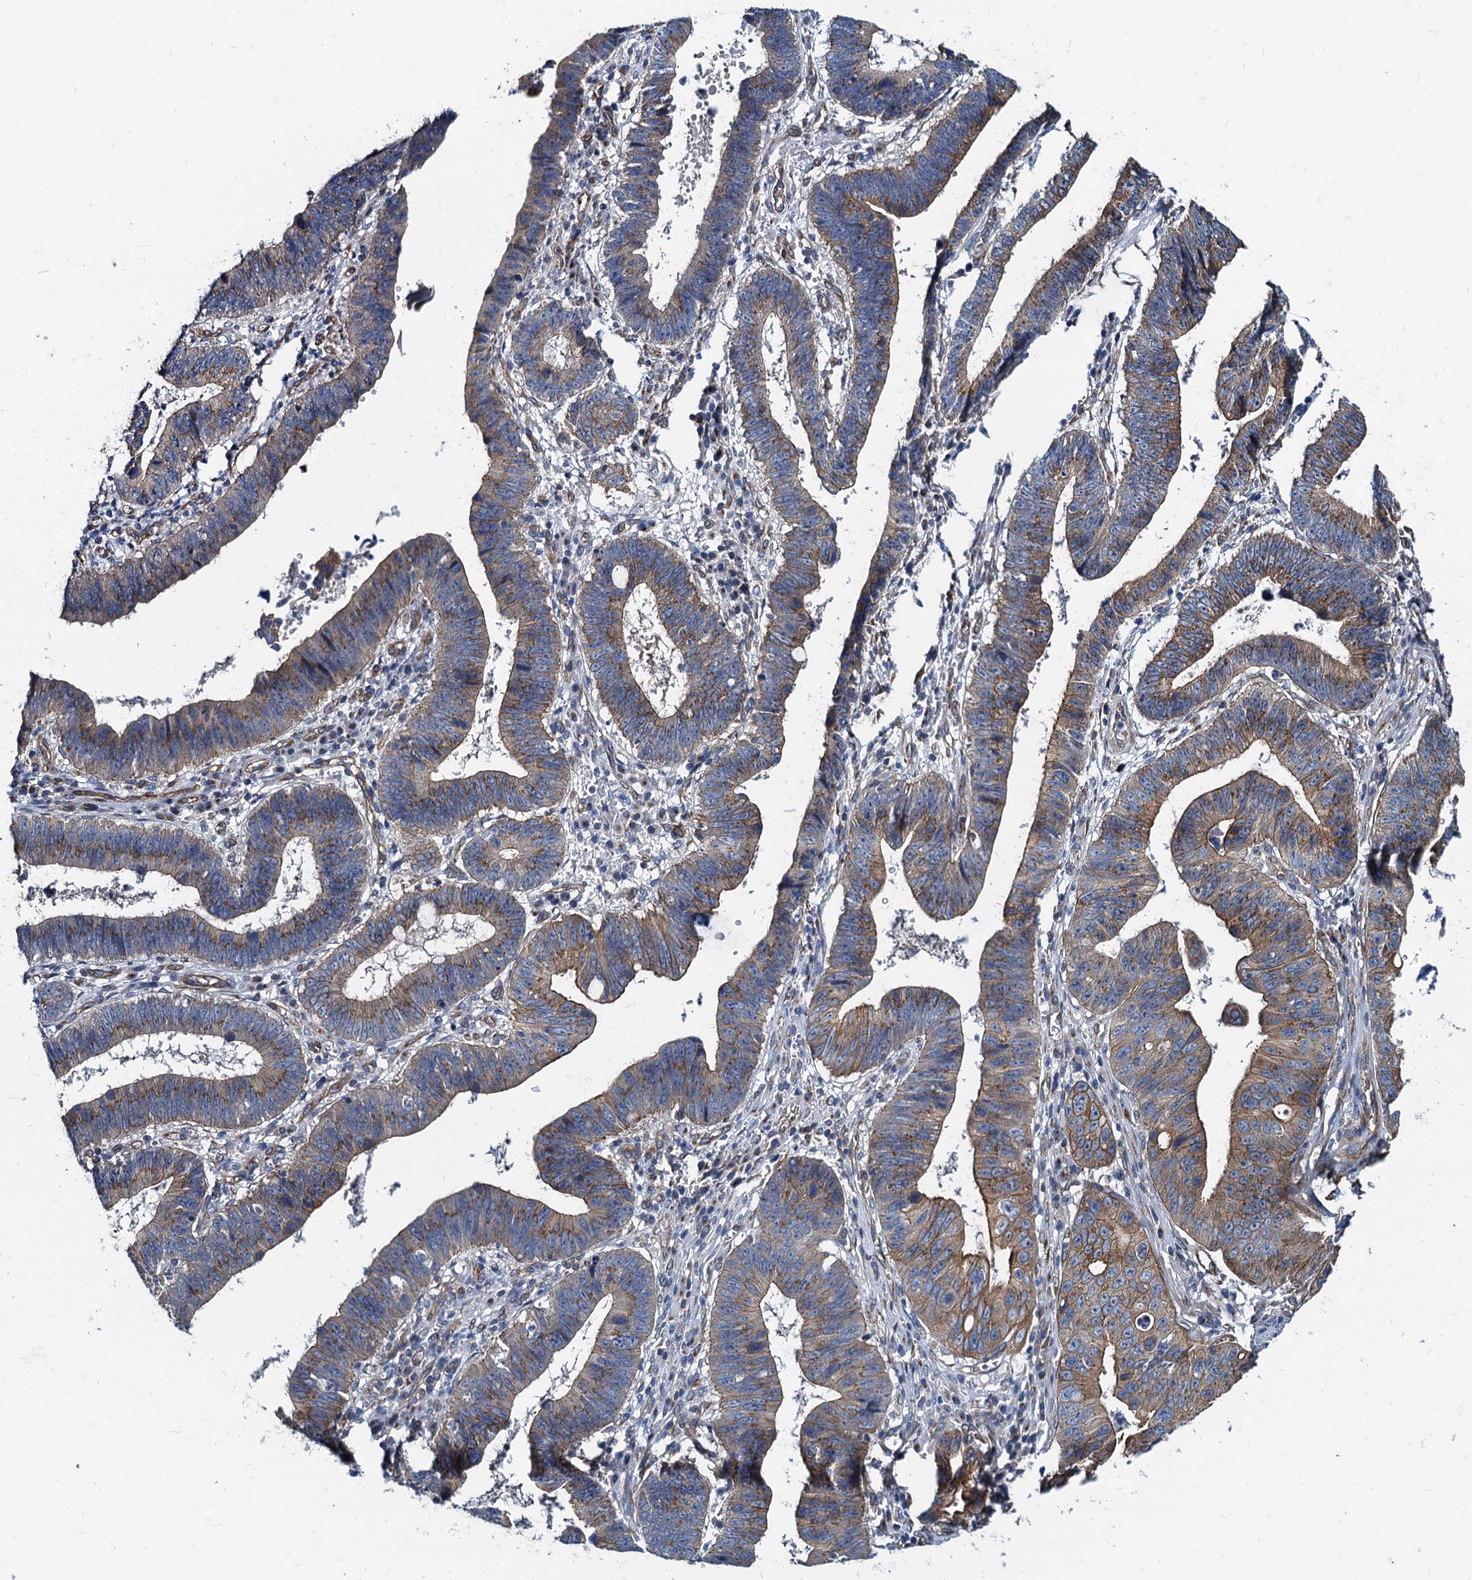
{"staining": {"intensity": "moderate", "quantity": ">75%", "location": "cytoplasmic/membranous"}, "tissue": "stomach cancer", "cell_type": "Tumor cells", "image_type": "cancer", "snomed": [{"axis": "morphology", "description": "Adenocarcinoma, NOS"}, {"axis": "topography", "description": "Stomach"}], "caption": "Brown immunohistochemical staining in stomach cancer shows moderate cytoplasmic/membranous staining in approximately >75% of tumor cells.", "gene": "NGRN", "patient": {"sex": "male", "age": 59}}